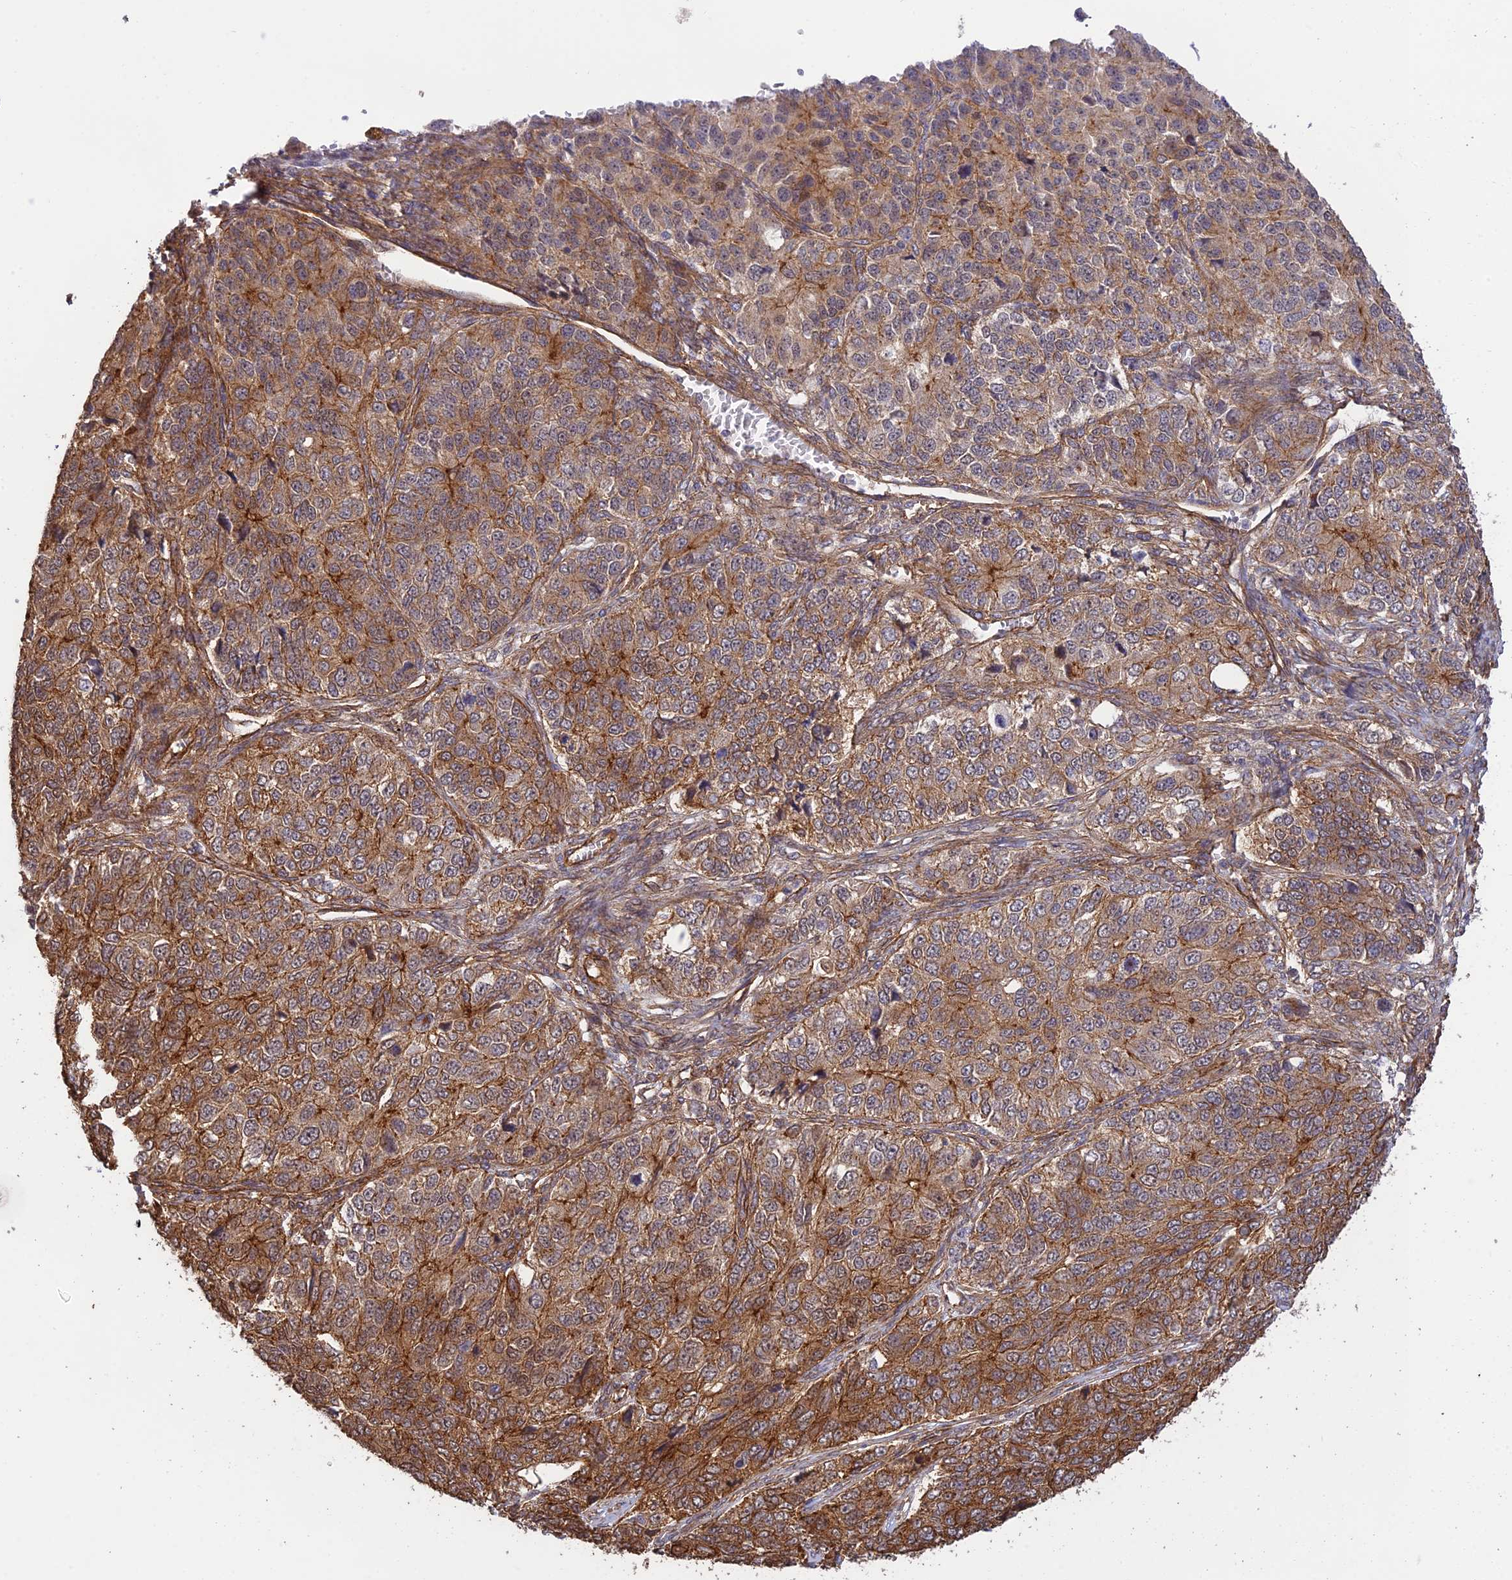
{"staining": {"intensity": "moderate", "quantity": ">75%", "location": "cytoplasmic/membranous"}, "tissue": "ovarian cancer", "cell_type": "Tumor cells", "image_type": "cancer", "snomed": [{"axis": "morphology", "description": "Carcinoma, endometroid"}, {"axis": "topography", "description": "Ovary"}], "caption": "Brown immunohistochemical staining in ovarian endometroid carcinoma exhibits moderate cytoplasmic/membranous expression in about >75% of tumor cells. (DAB = brown stain, brightfield microscopy at high magnification).", "gene": "HOMER2", "patient": {"sex": "female", "age": 51}}